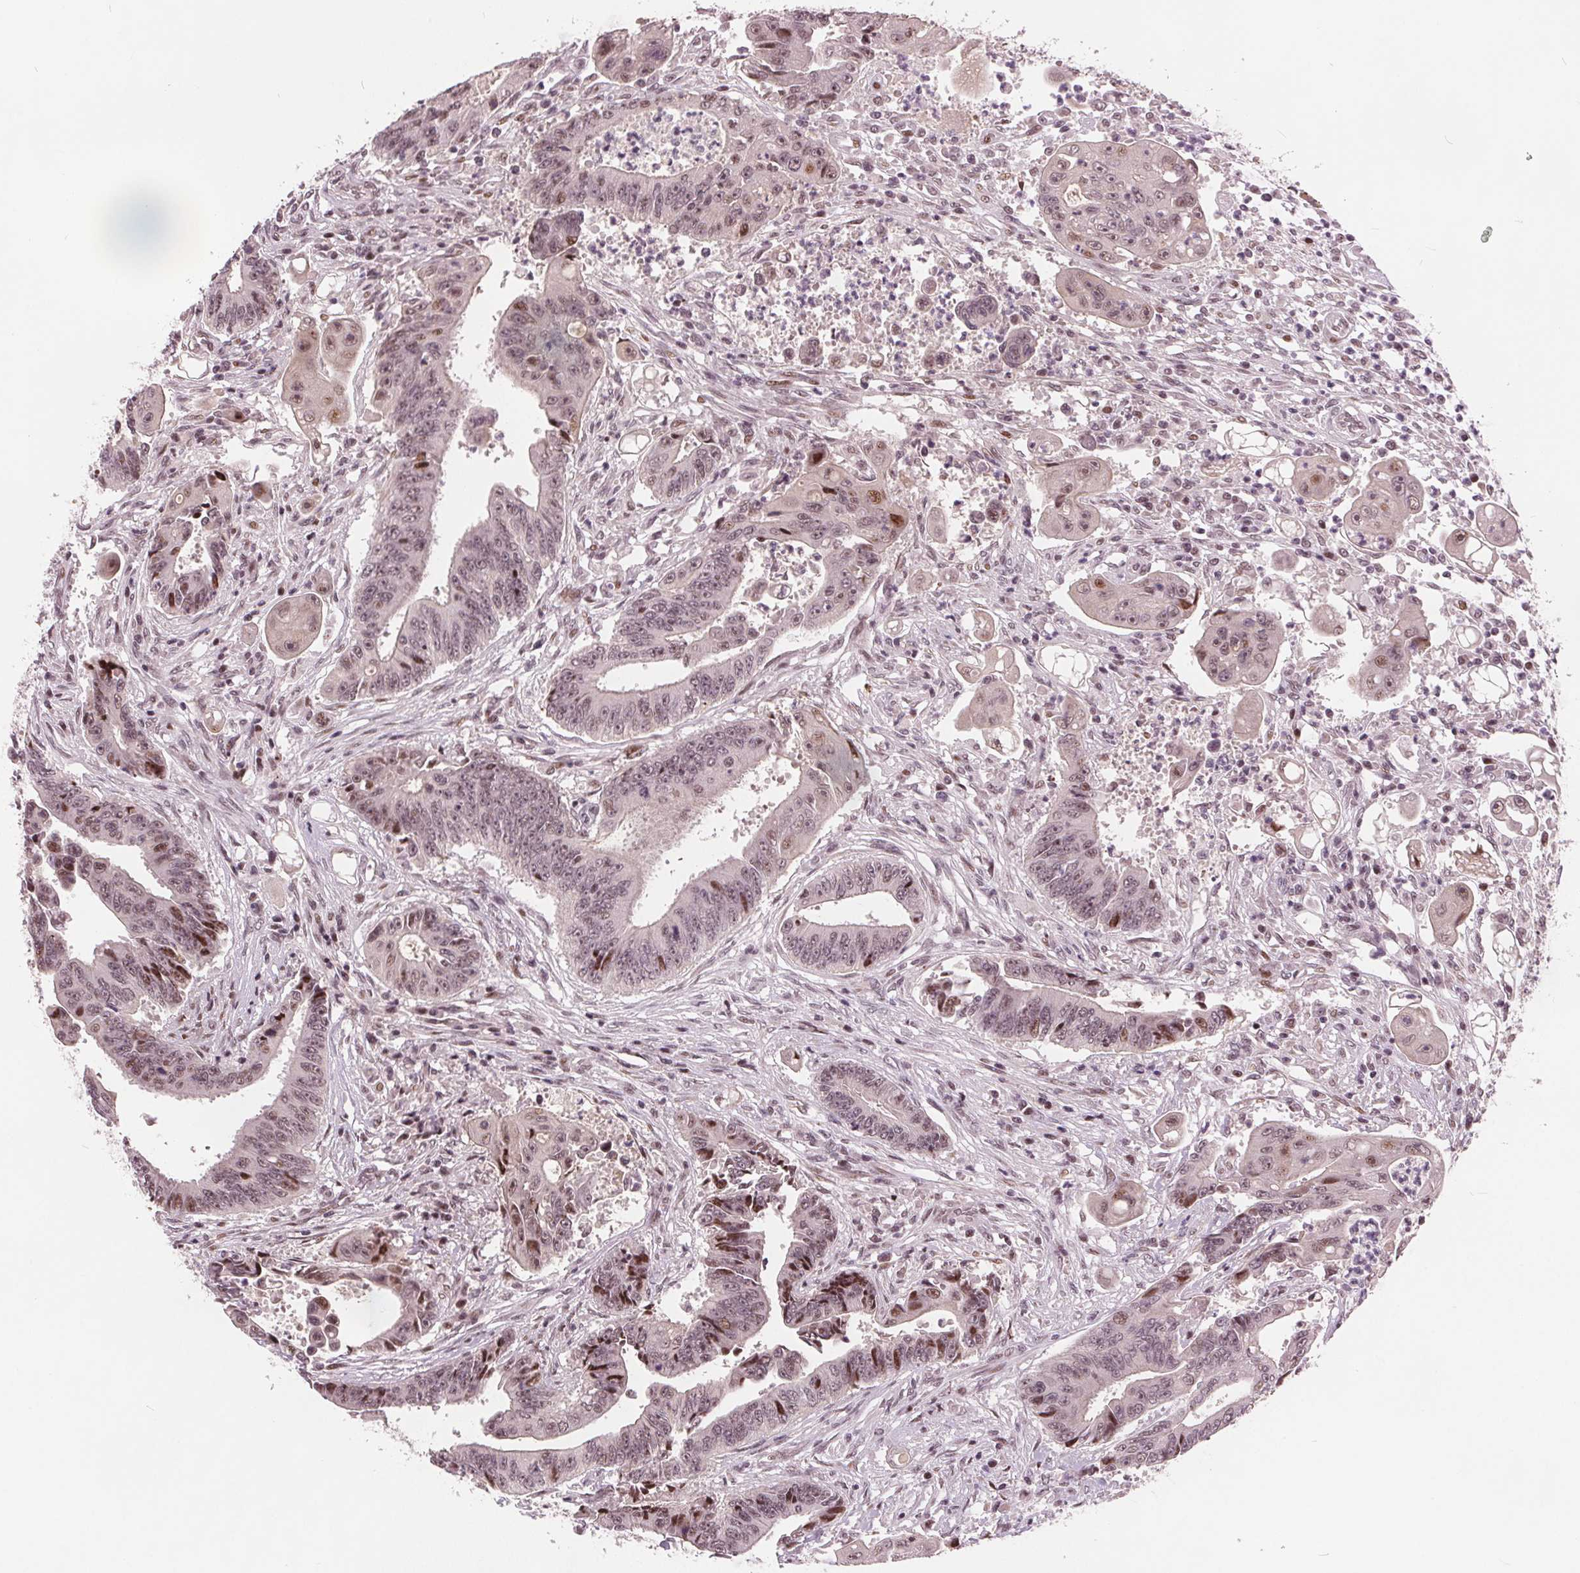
{"staining": {"intensity": "moderate", "quantity": "25%-75%", "location": "nuclear"}, "tissue": "colorectal cancer", "cell_type": "Tumor cells", "image_type": "cancer", "snomed": [{"axis": "morphology", "description": "Adenocarcinoma, NOS"}, {"axis": "topography", "description": "Rectum"}], "caption": "Colorectal cancer stained with DAB (3,3'-diaminobenzidine) immunohistochemistry displays medium levels of moderate nuclear staining in approximately 25%-75% of tumor cells.", "gene": "TTC34", "patient": {"sex": "male", "age": 54}}